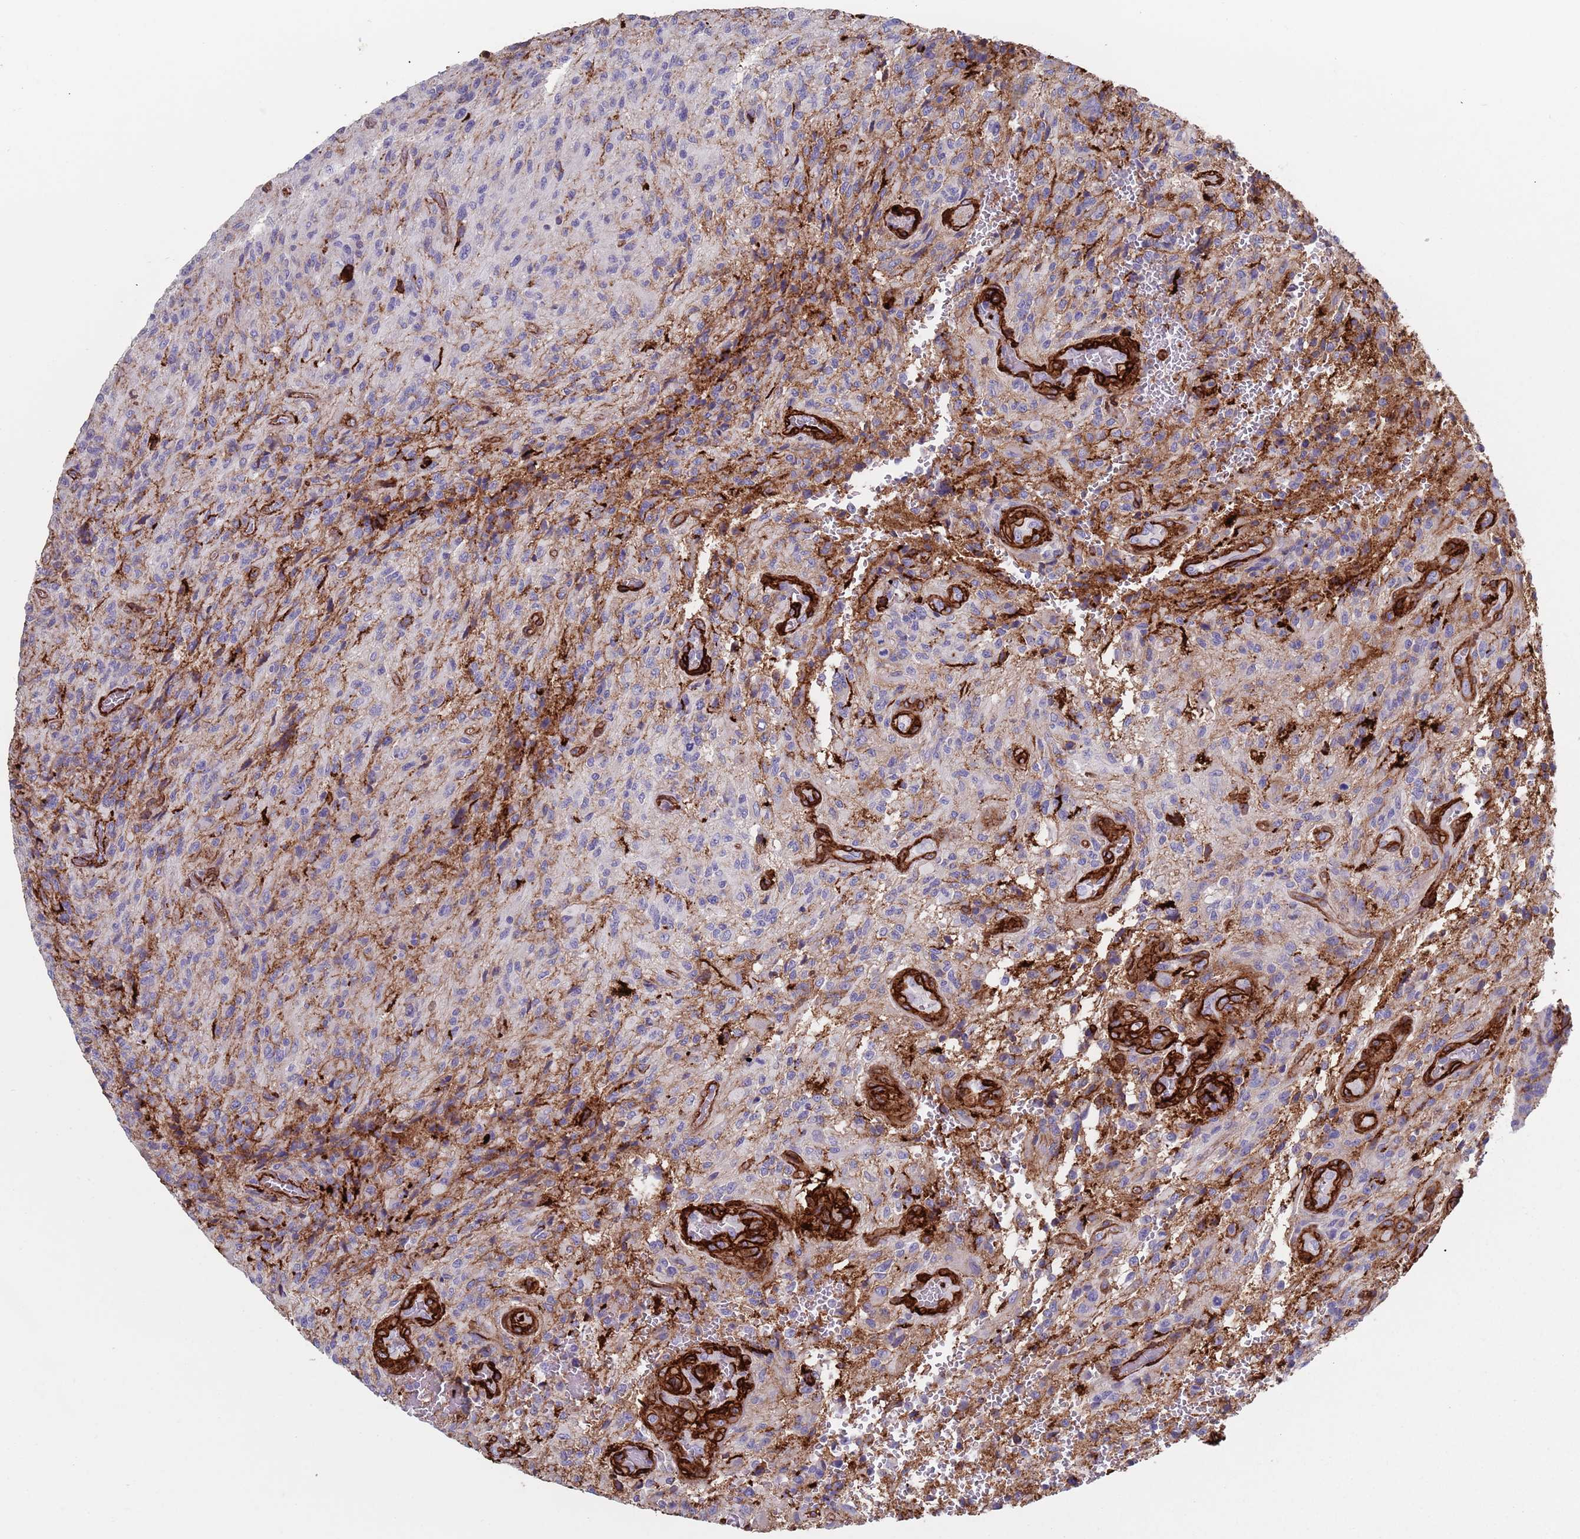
{"staining": {"intensity": "negative", "quantity": "none", "location": "none"}, "tissue": "glioma", "cell_type": "Tumor cells", "image_type": "cancer", "snomed": [{"axis": "morphology", "description": "Normal tissue, NOS"}, {"axis": "morphology", "description": "Glioma, malignant, High grade"}, {"axis": "topography", "description": "Cerebral cortex"}], "caption": "Photomicrograph shows no significant protein staining in tumor cells of malignant high-grade glioma.", "gene": "RNF144A", "patient": {"sex": "male", "age": 56}}